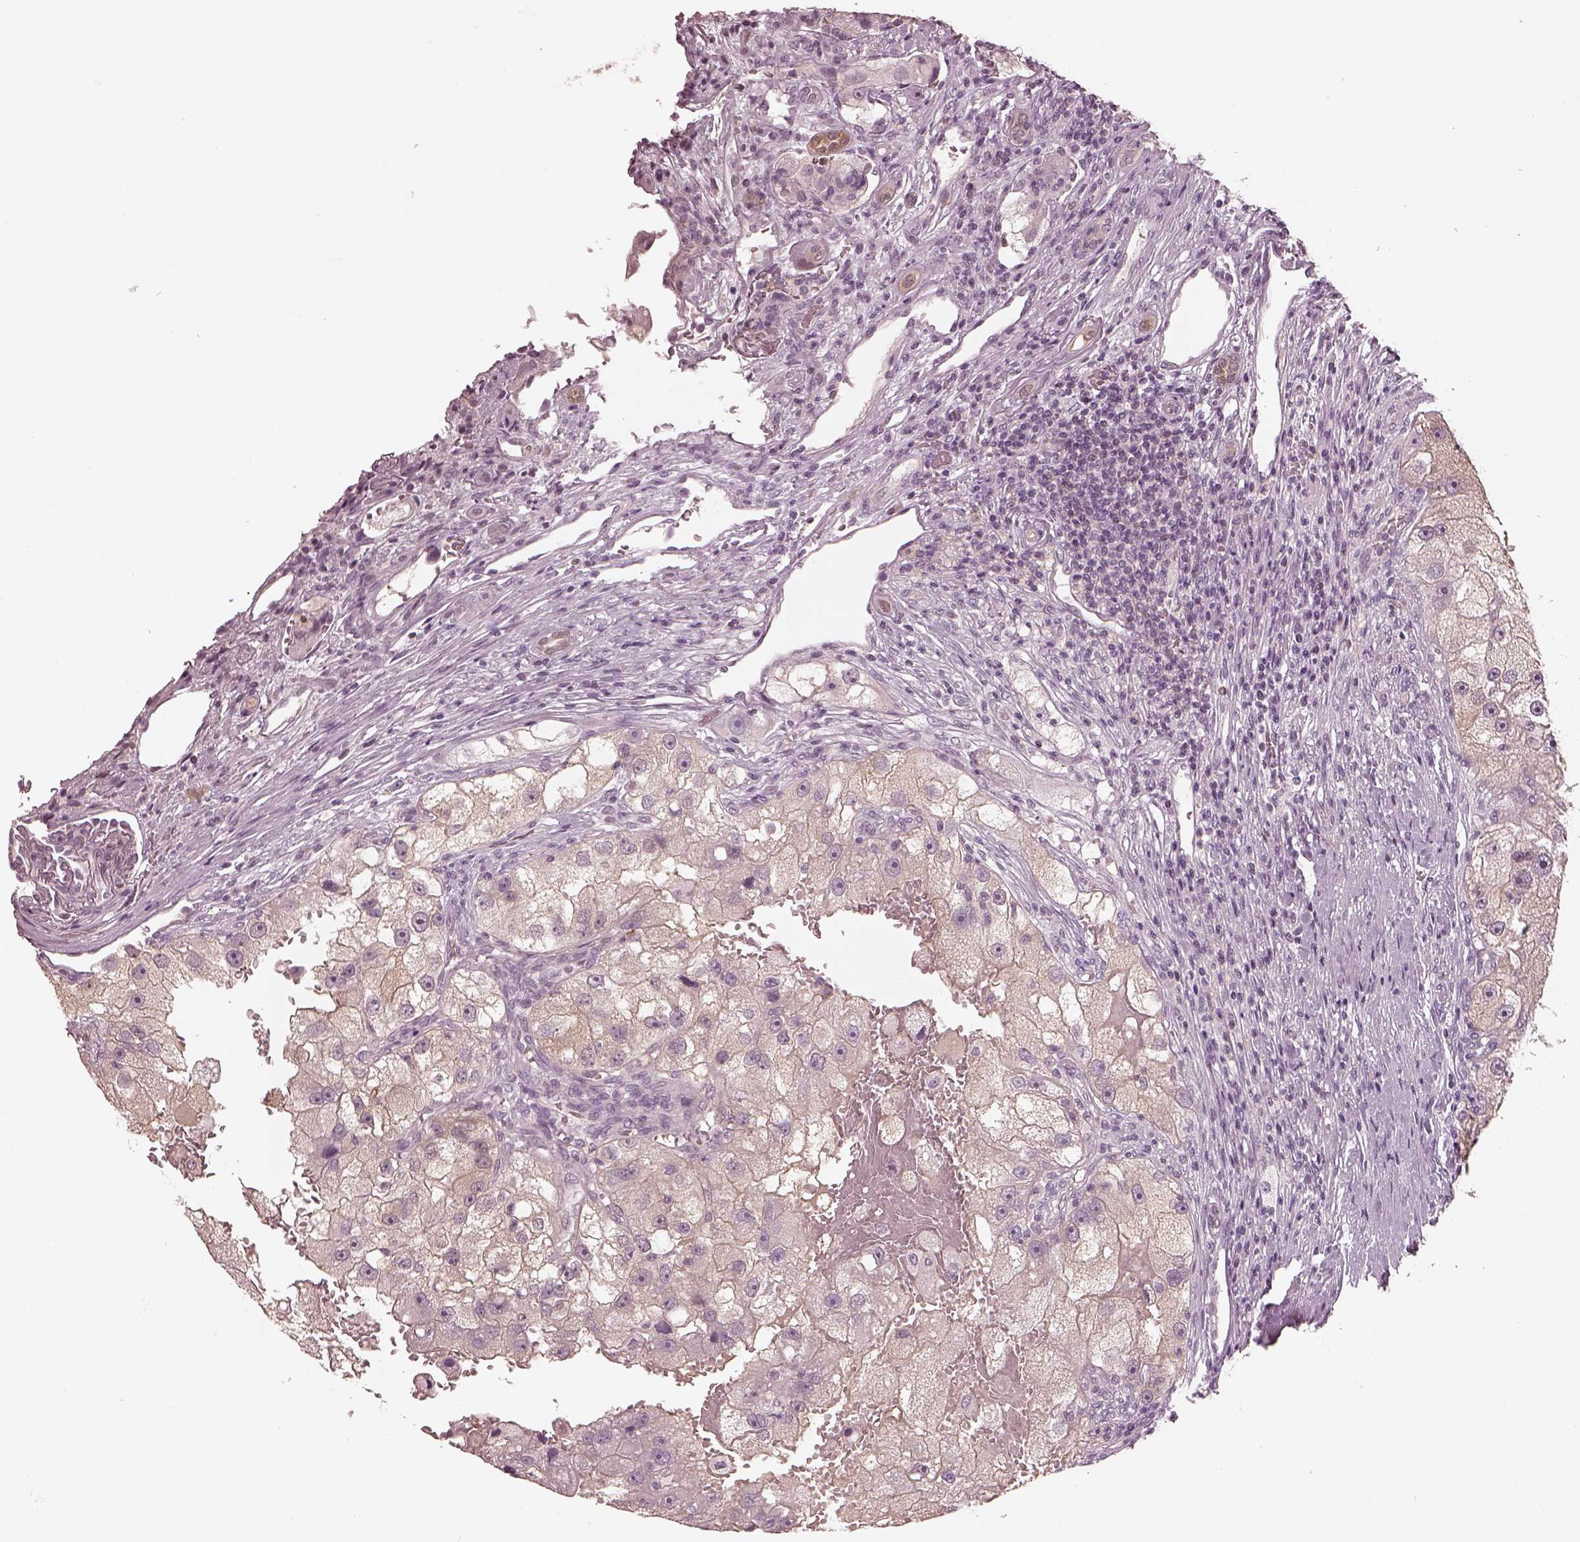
{"staining": {"intensity": "negative", "quantity": "none", "location": "none"}, "tissue": "renal cancer", "cell_type": "Tumor cells", "image_type": "cancer", "snomed": [{"axis": "morphology", "description": "Adenocarcinoma, NOS"}, {"axis": "topography", "description": "Kidney"}], "caption": "High magnification brightfield microscopy of renal adenocarcinoma stained with DAB (3,3'-diaminobenzidine) (brown) and counterstained with hematoxylin (blue): tumor cells show no significant positivity.", "gene": "EGR4", "patient": {"sex": "male", "age": 63}}